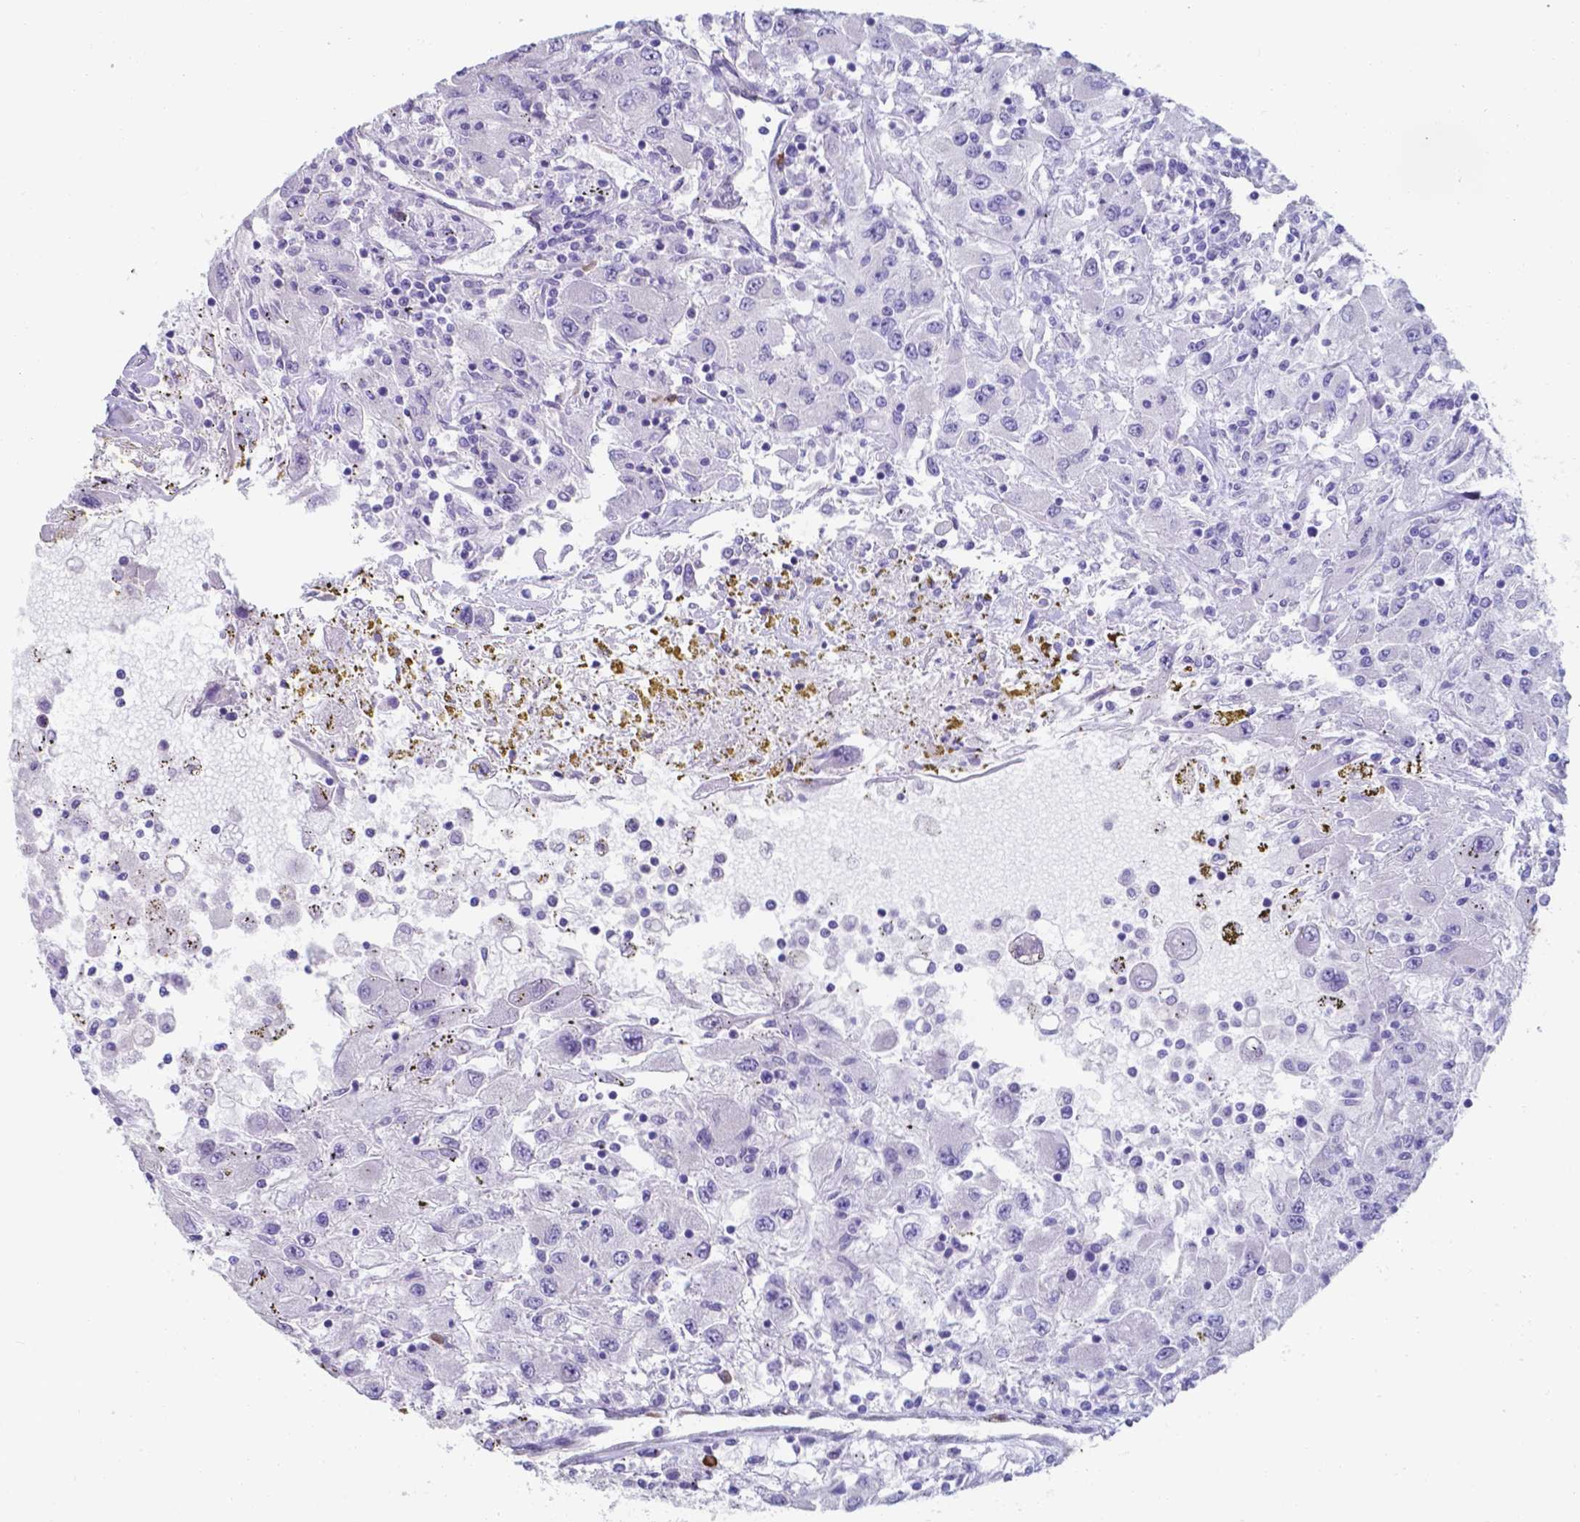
{"staining": {"intensity": "negative", "quantity": "none", "location": "none"}, "tissue": "renal cancer", "cell_type": "Tumor cells", "image_type": "cancer", "snomed": [{"axis": "morphology", "description": "Adenocarcinoma, NOS"}, {"axis": "topography", "description": "Kidney"}], "caption": "Immunohistochemical staining of human renal cancer exhibits no significant expression in tumor cells.", "gene": "UBE2J1", "patient": {"sex": "female", "age": 67}}